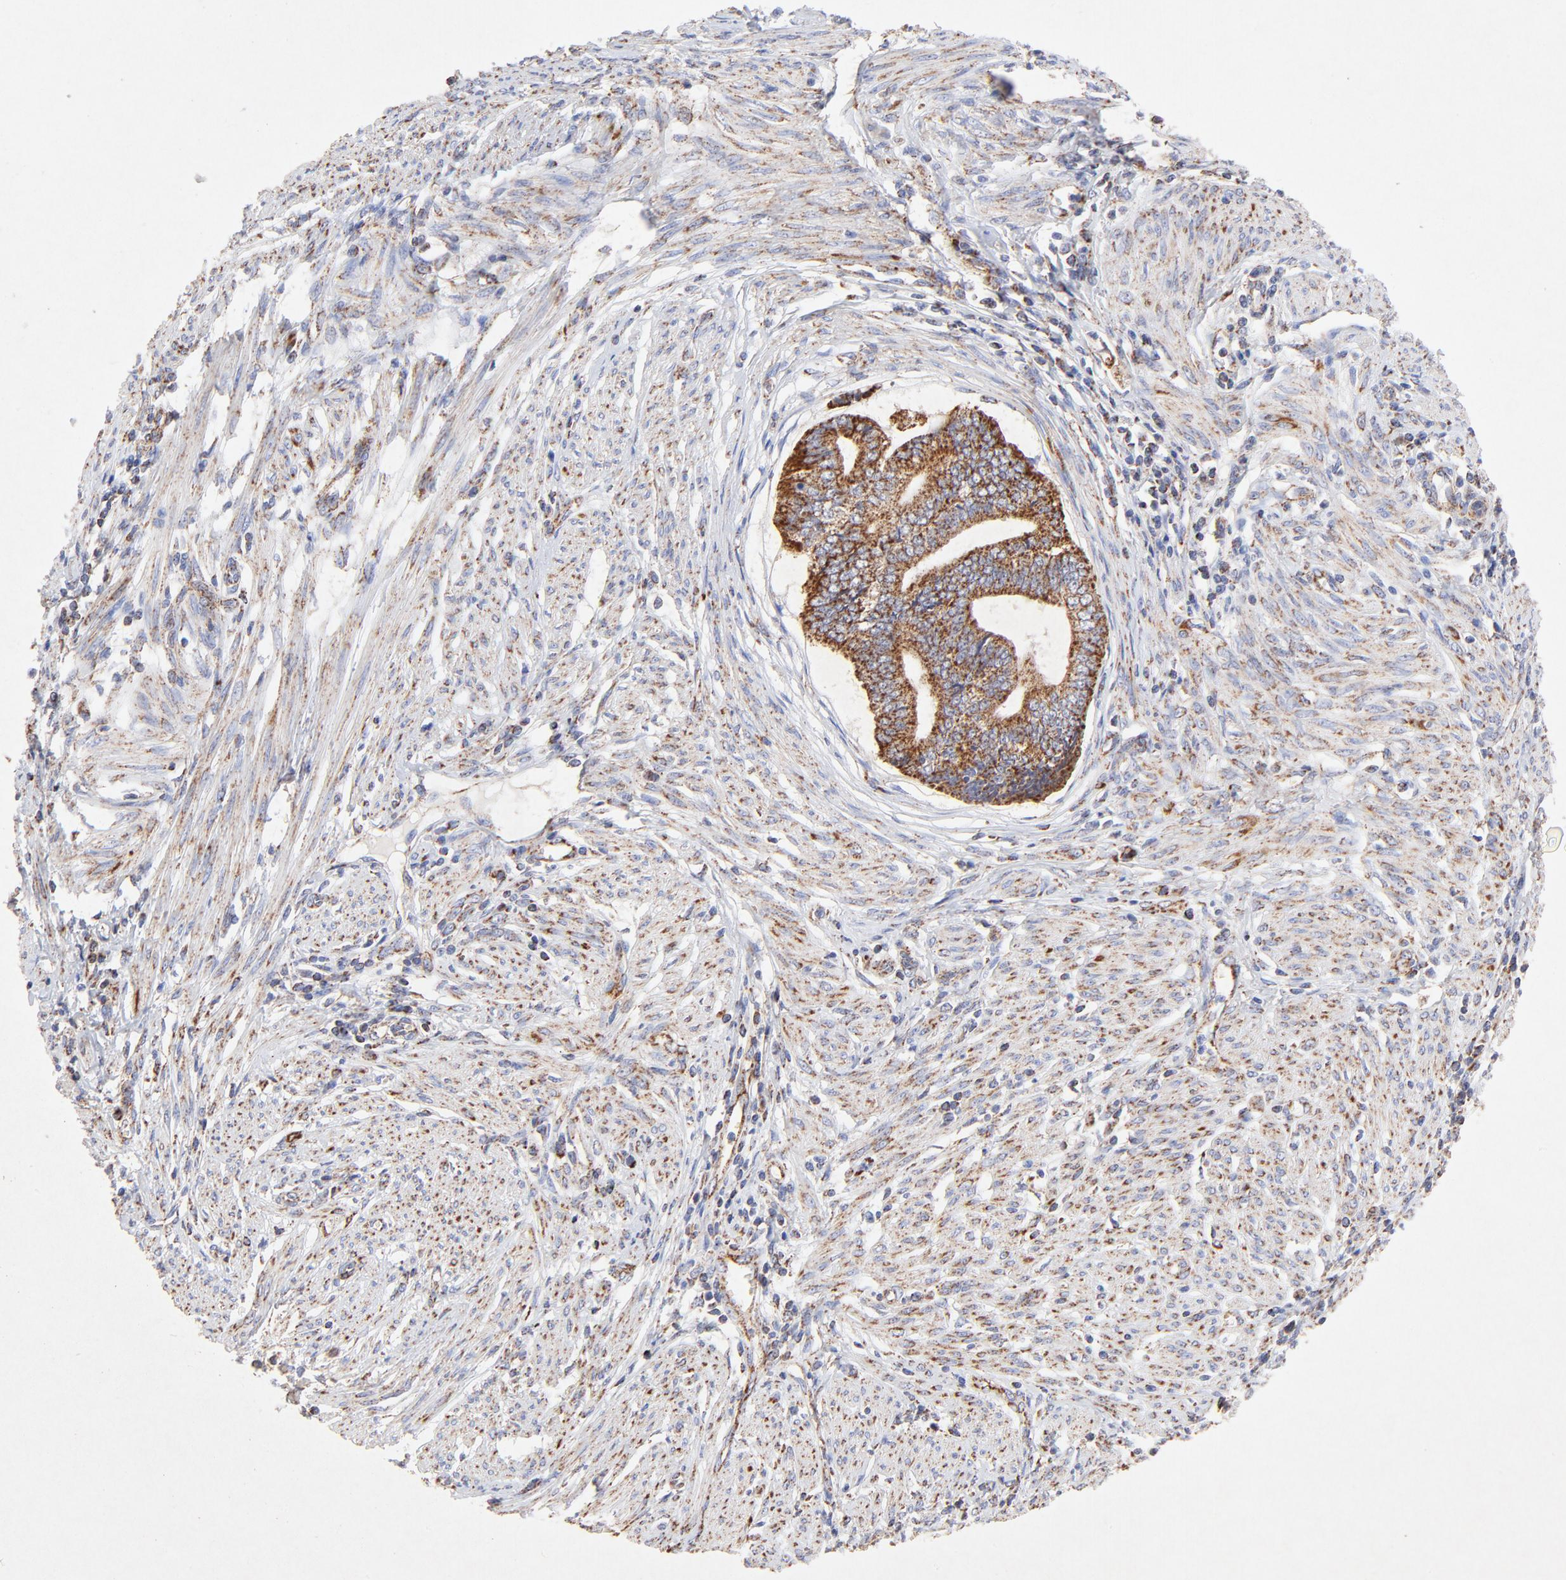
{"staining": {"intensity": "strong", "quantity": ">75%", "location": "cytoplasmic/membranous"}, "tissue": "endometrial cancer", "cell_type": "Tumor cells", "image_type": "cancer", "snomed": [{"axis": "morphology", "description": "Adenocarcinoma, NOS"}, {"axis": "topography", "description": "Endometrium"}], "caption": "This histopathology image displays endometrial adenocarcinoma stained with immunohistochemistry (IHC) to label a protein in brown. The cytoplasmic/membranous of tumor cells show strong positivity for the protein. Nuclei are counter-stained blue.", "gene": "SSBP1", "patient": {"sex": "female", "age": 75}}